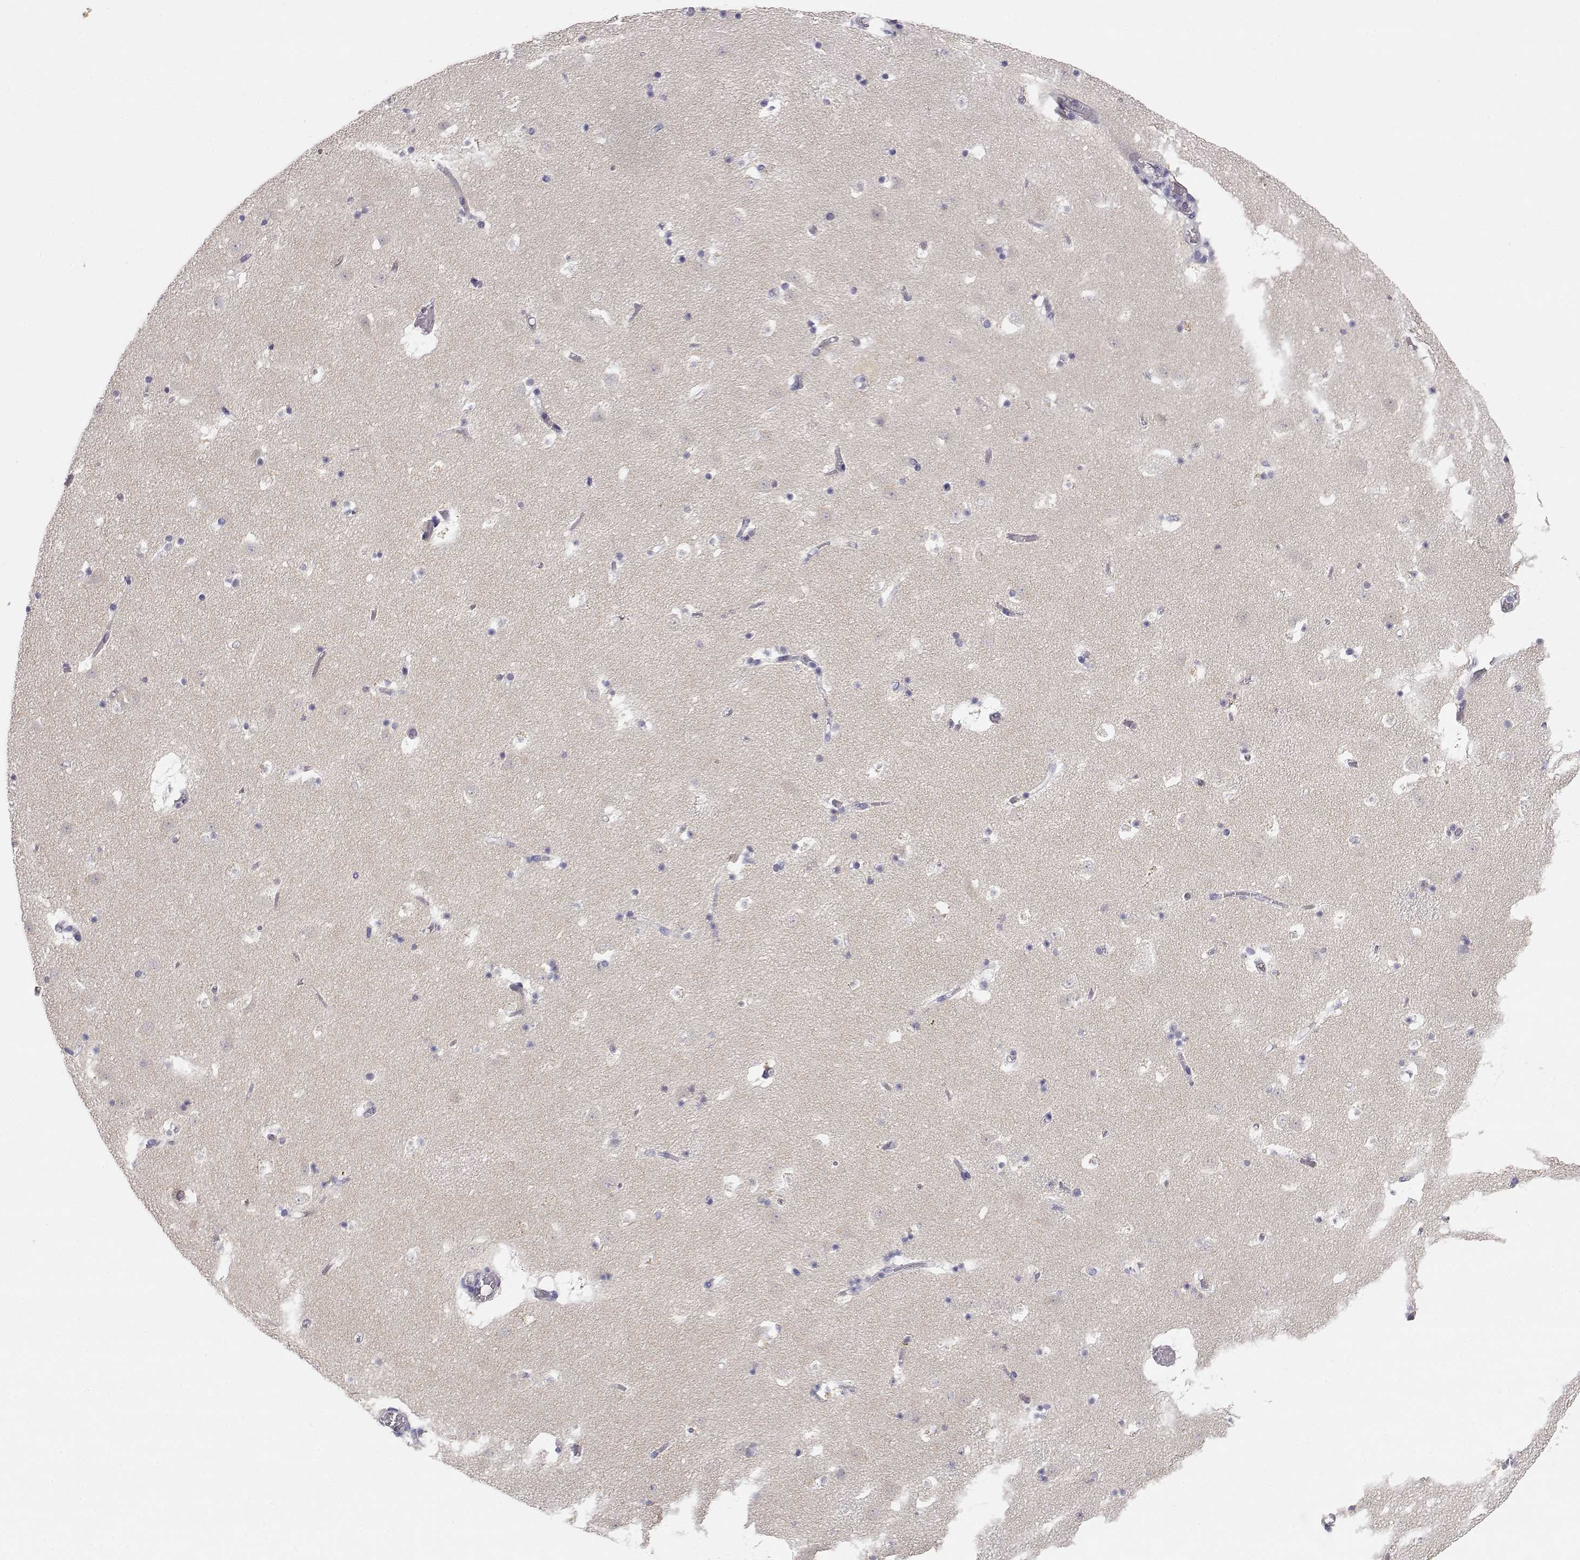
{"staining": {"intensity": "negative", "quantity": "none", "location": "none"}, "tissue": "caudate", "cell_type": "Glial cells", "image_type": "normal", "snomed": [{"axis": "morphology", "description": "Normal tissue, NOS"}, {"axis": "topography", "description": "Lateral ventricle wall"}], "caption": "Micrograph shows no protein staining in glial cells of benign caudate.", "gene": "ADA", "patient": {"sex": "female", "age": 42}}